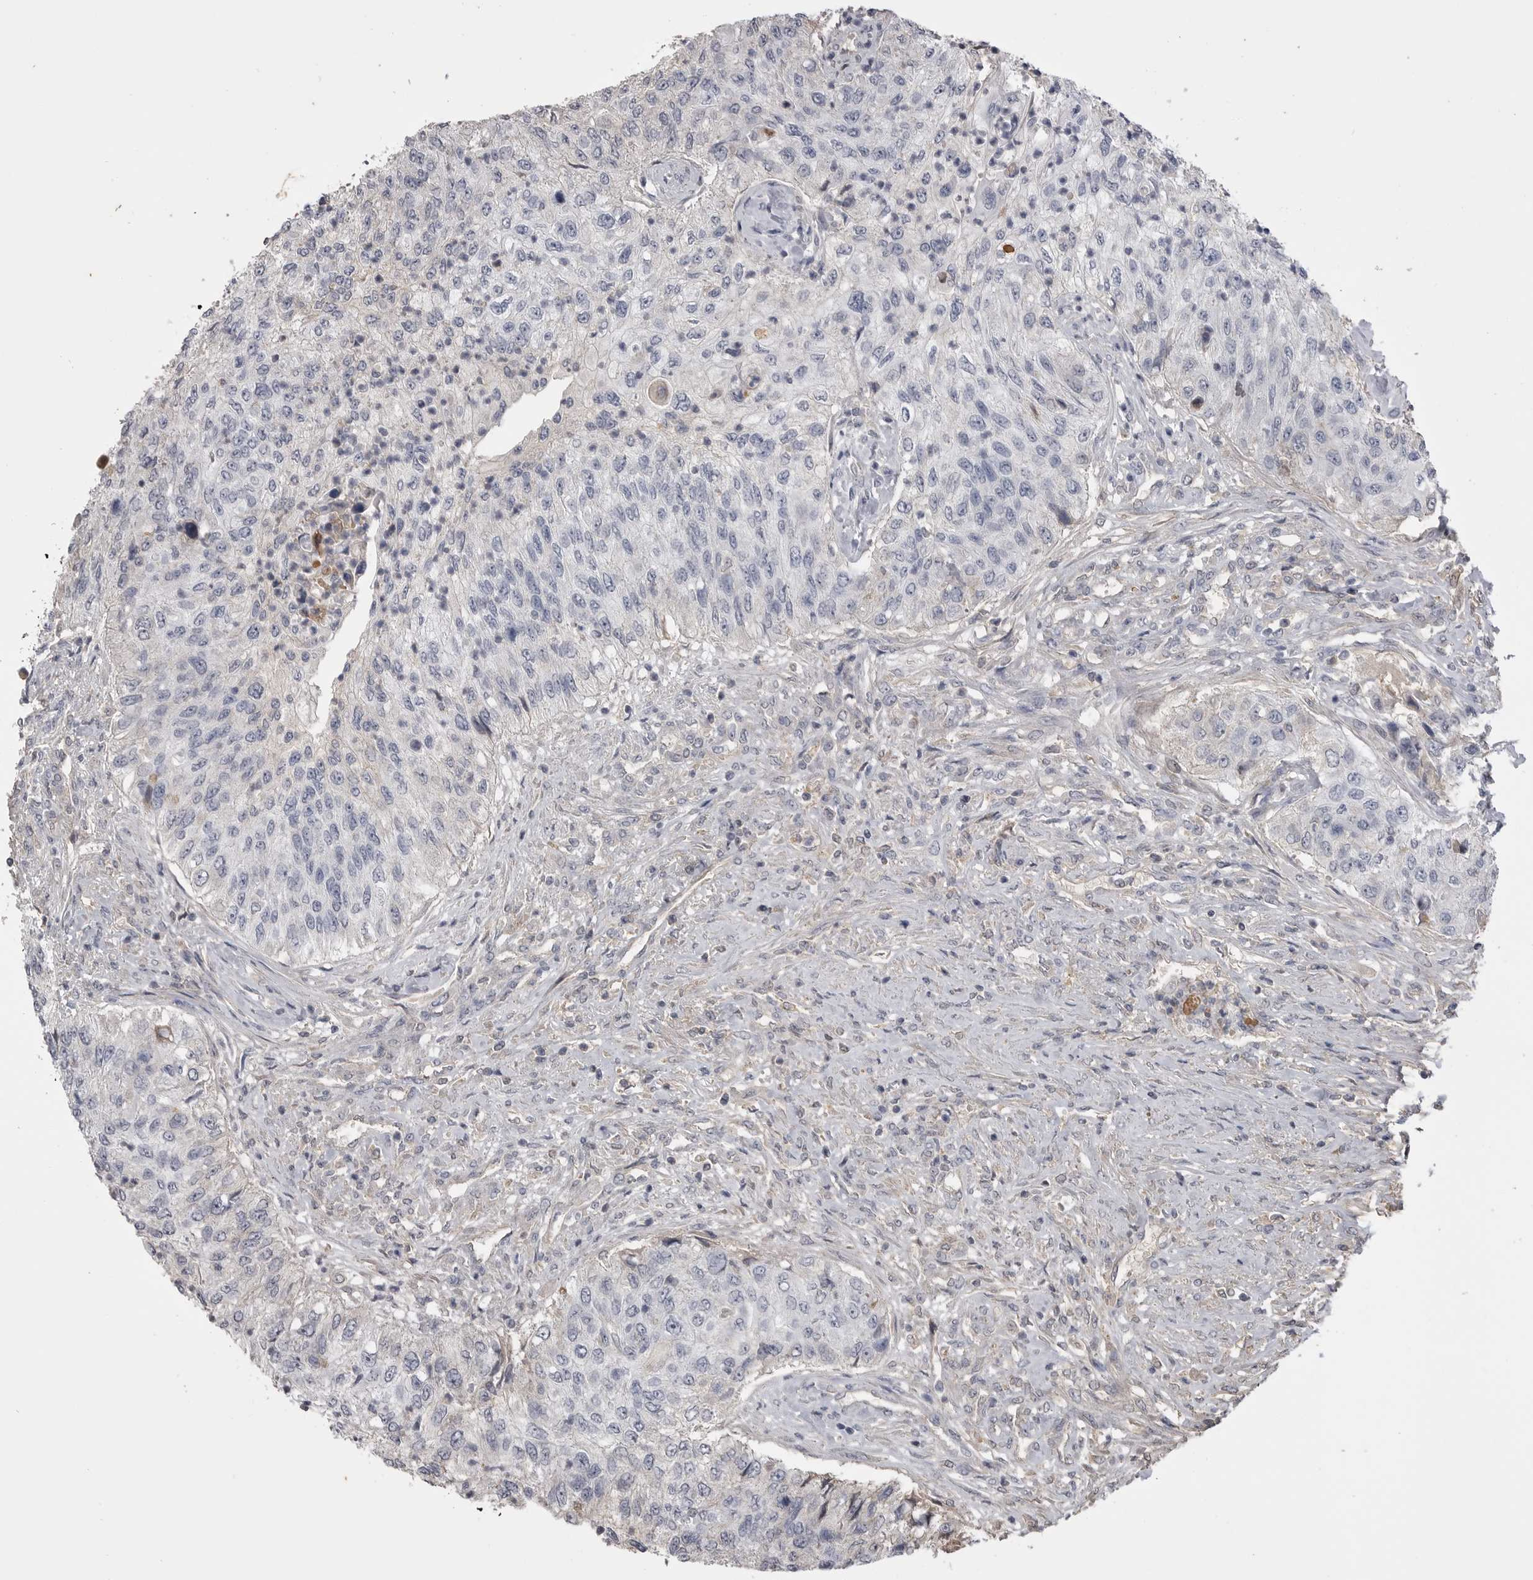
{"staining": {"intensity": "negative", "quantity": "none", "location": "none"}, "tissue": "urothelial cancer", "cell_type": "Tumor cells", "image_type": "cancer", "snomed": [{"axis": "morphology", "description": "Urothelial carcinoma, High grade"}, {"axis": "topography", "description": "Urinary bladder"}], "caption": "Urothelial cancer was stained to show a protein in brown. There is no significant expression in tumor cells.", "gene": "AHSG", "patient": {"sex": "female", "age": 60}}